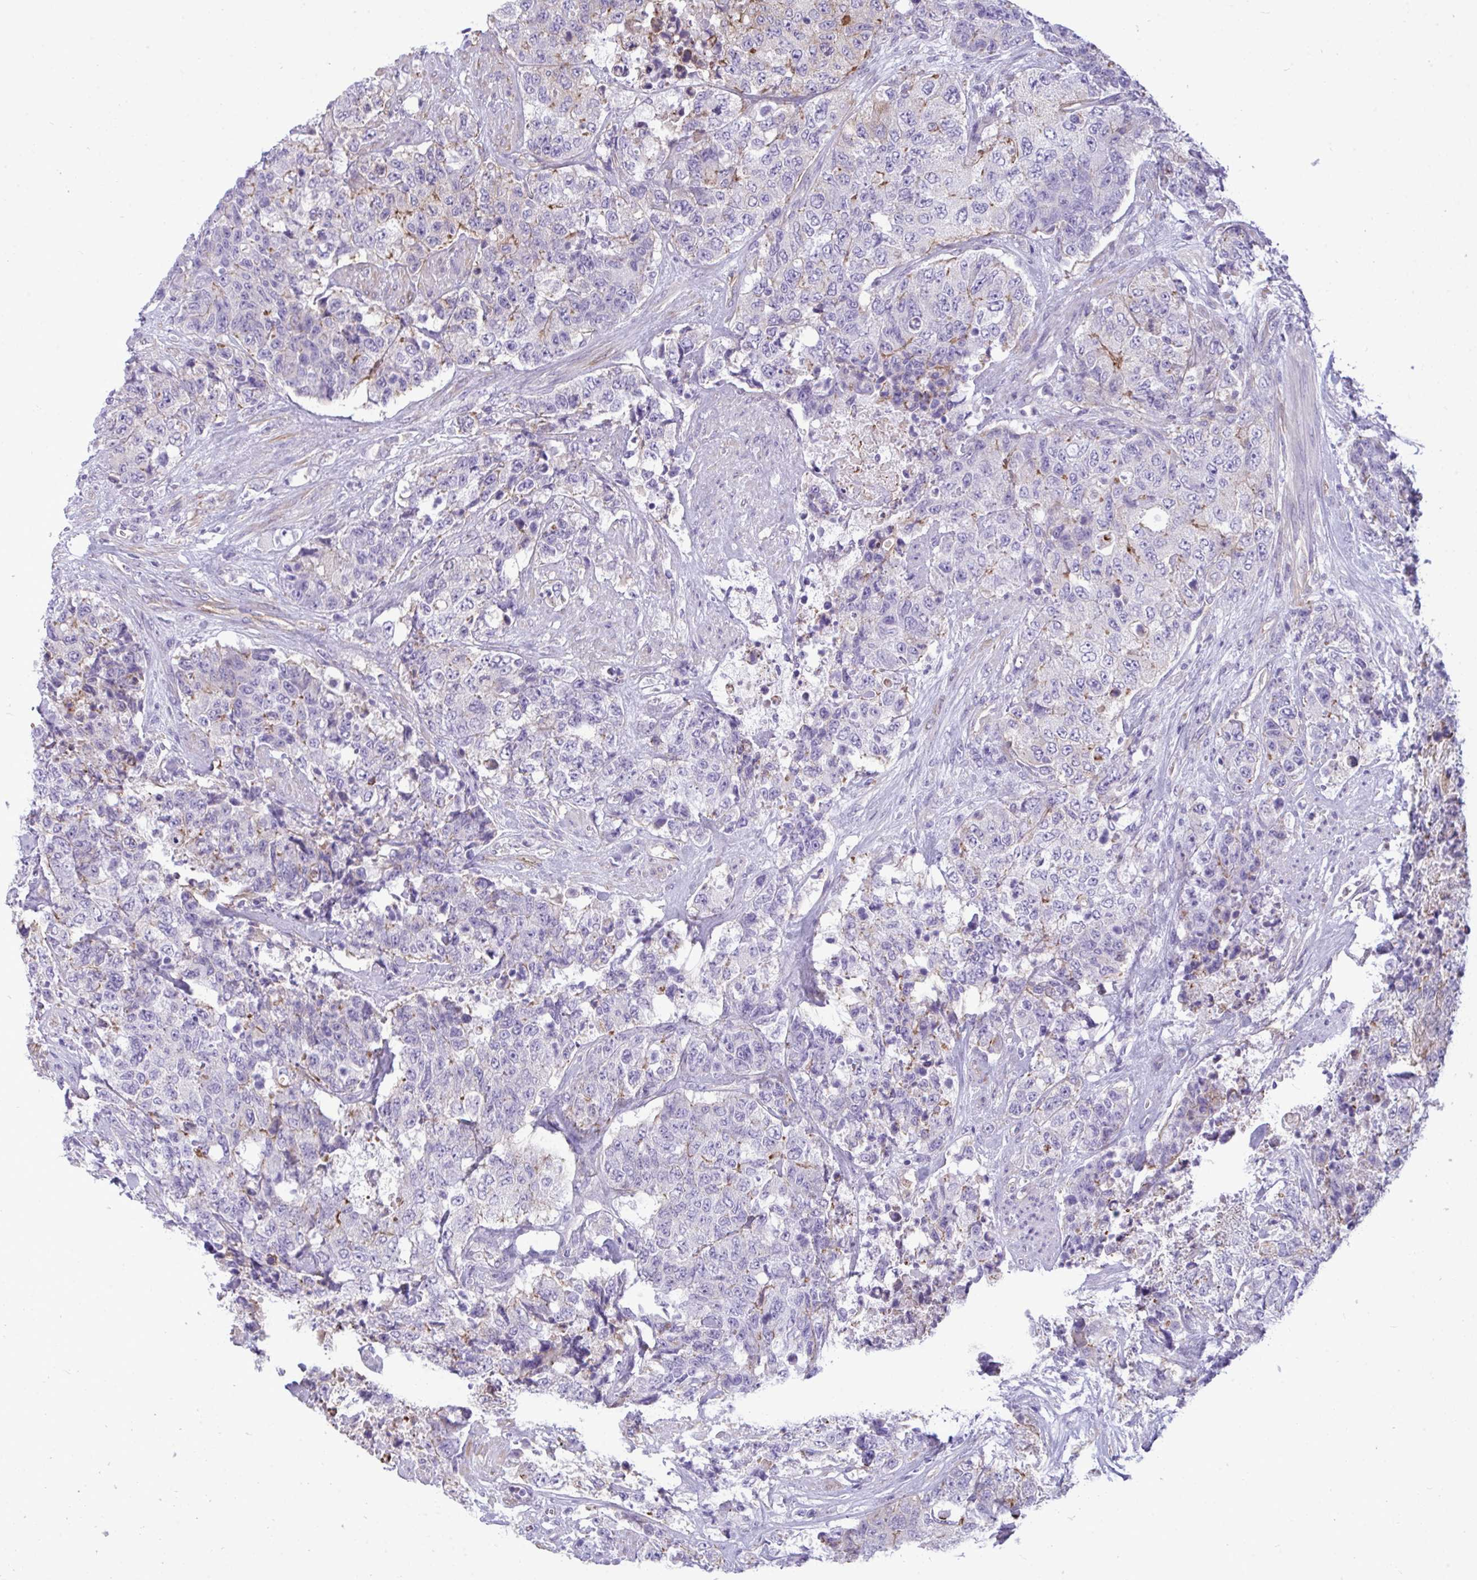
{"staining": {"intensity": "negative", "quantity": "none", "location": "none"}, "tissue": "urothelial cancer", "cell_type": "Tumor cells", "image_type": "cancer", "snomed": [{"axis": "morphology", "description": "Urothelial carcinoma, High grade"}, {"axis": "topography", "description": "Urinary bladder"}], "caption": "Urothelial carcinoma (high-grade) stained for a protein using IHC exhibits no positivity tumor cells.", "gene": "MYH10", "patient": {"sex": "female", "age": 78}}